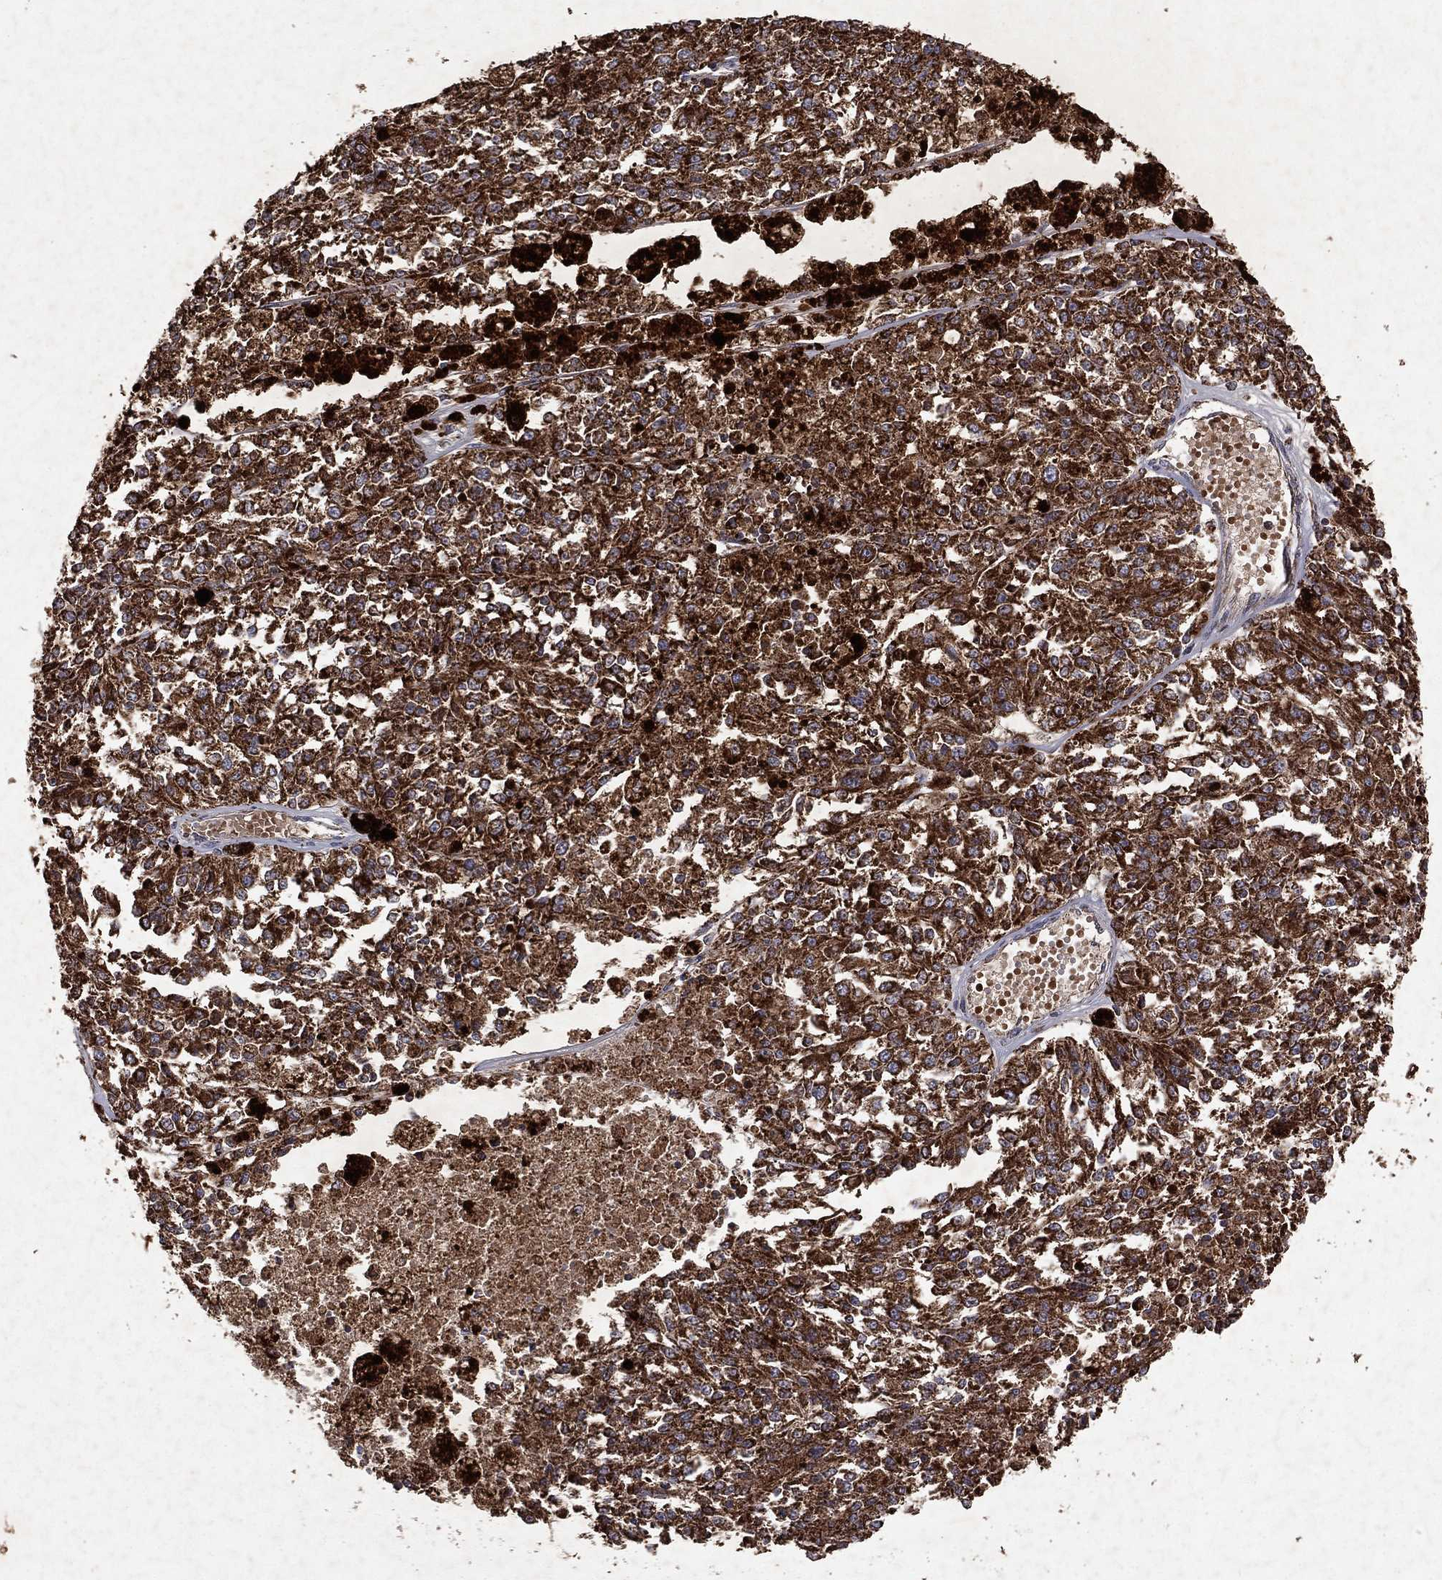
{"staining": {"intensity": "strong", "quantity": ">75%", "location": "cytoplasmic/membranous"}, "tissue": "melanoma", "cell_type": "Tumor cells", "image_type": "cancer", "snomed": [{"axis": "morphology", "description": "Malignant melanoma, Metastatic site"}, {"axis": "topography", "description": "Lymph node"}], "caption": "Immunohistochemical staining of human malignant melanoma (metastatic site) shows strong cytoplasmic/membranous protein staining in approximately >75% of tumor cells. Nuclei are stained in blue.", "gene": "PYROXD2", "patient": {"sex": "female", "age": 64}}